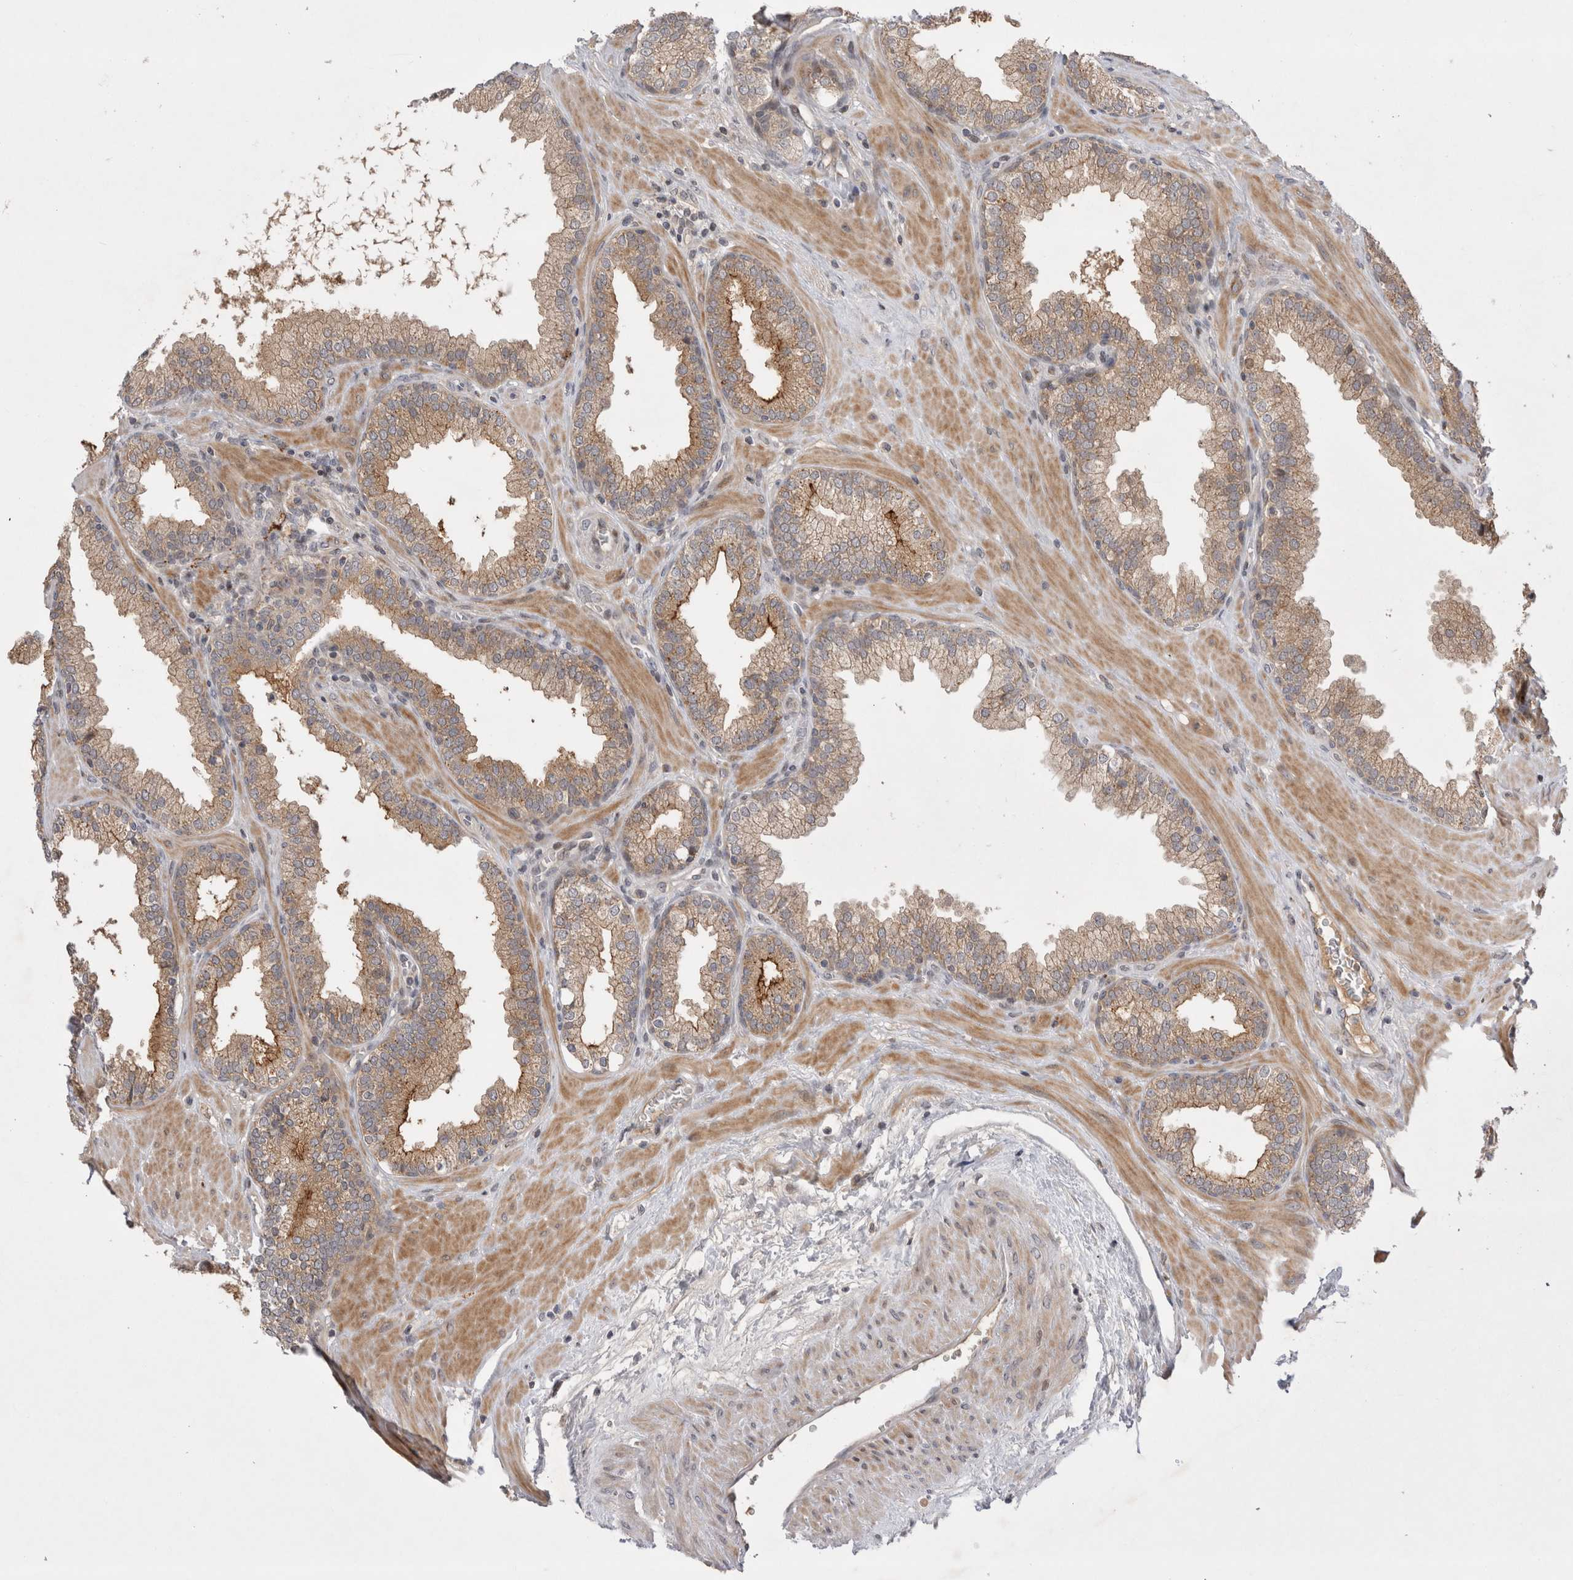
{"staining": {"intensity": "moderate", "quantity": ">75%", "location": "cytoplasmic/membranous"}, "tissue": "prostate", "cell_type": "Glandular cells", "image_type": "normal", "snomed": [{"axis": "morphology", "description": "Normal tissue, NOS"}, {"axis": "topography", "description": "Prostate"}], "caption": "This is an image of IHC staining of unremarkable prostate, which shows moderate positivity in the cytoplasmic/membranous of glandular cells.", "gene": "PLEKHM1", "patient": {"sex": "male", "age": 51}}